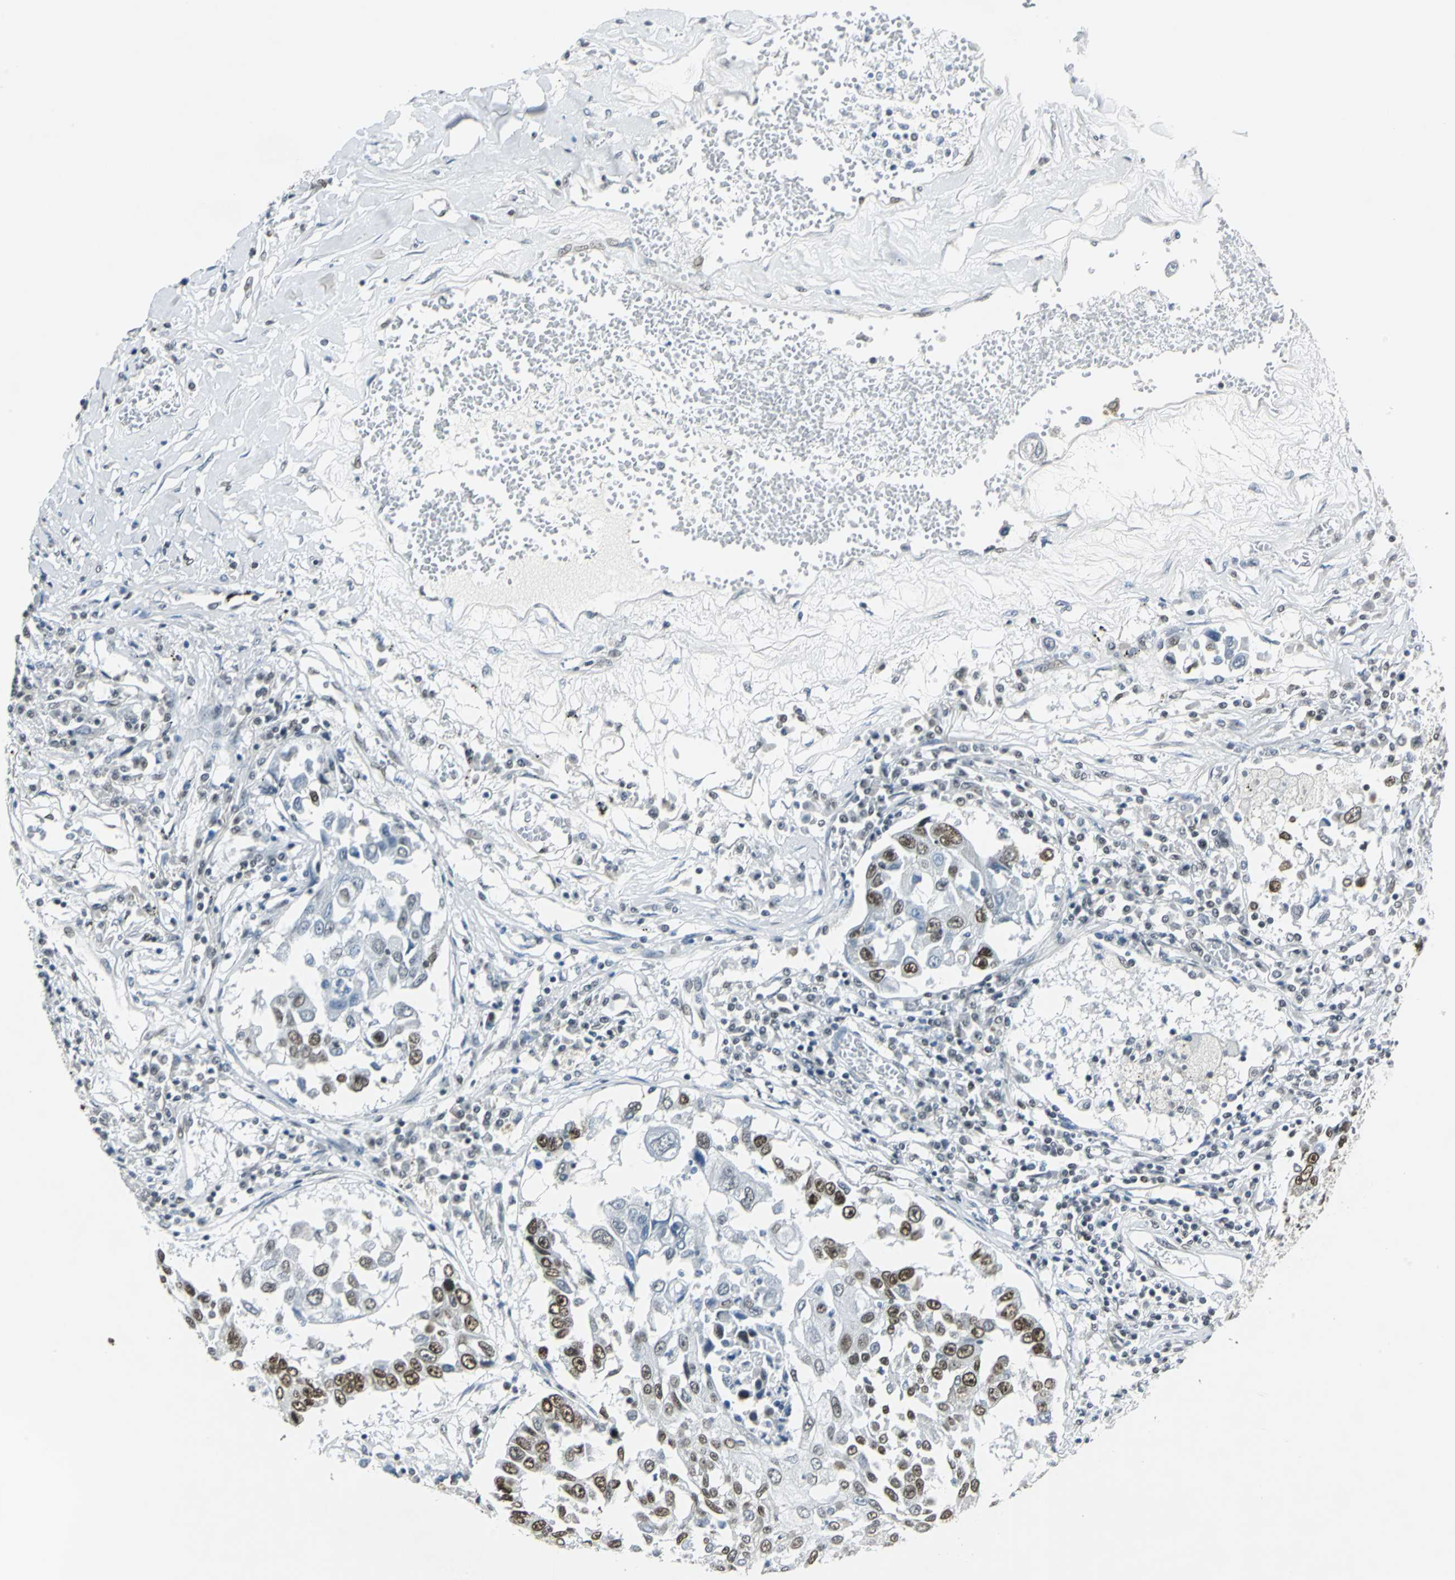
{"staining": {"intensity": "strong", "quantity": "25%-75%", "location": "nuclear"}, "tissue": "lung cancer", "cell_type": "Tumor cells", "image_type": "cancer", "snomed": [{"axis": "morphology", "description": "Squamous cell carcinoma, NOS"}, {"axis": "topography", "description": "Lung"}], "caption": "Immunohistochemistry of human lung cancer demonstrates high levels of strong nuclear positivity in approximately 25%-75% of tumor cells. Nuclei are stained in blue.", "gene": "ADNP", "patient": {"sex": "male", "age": 71}}